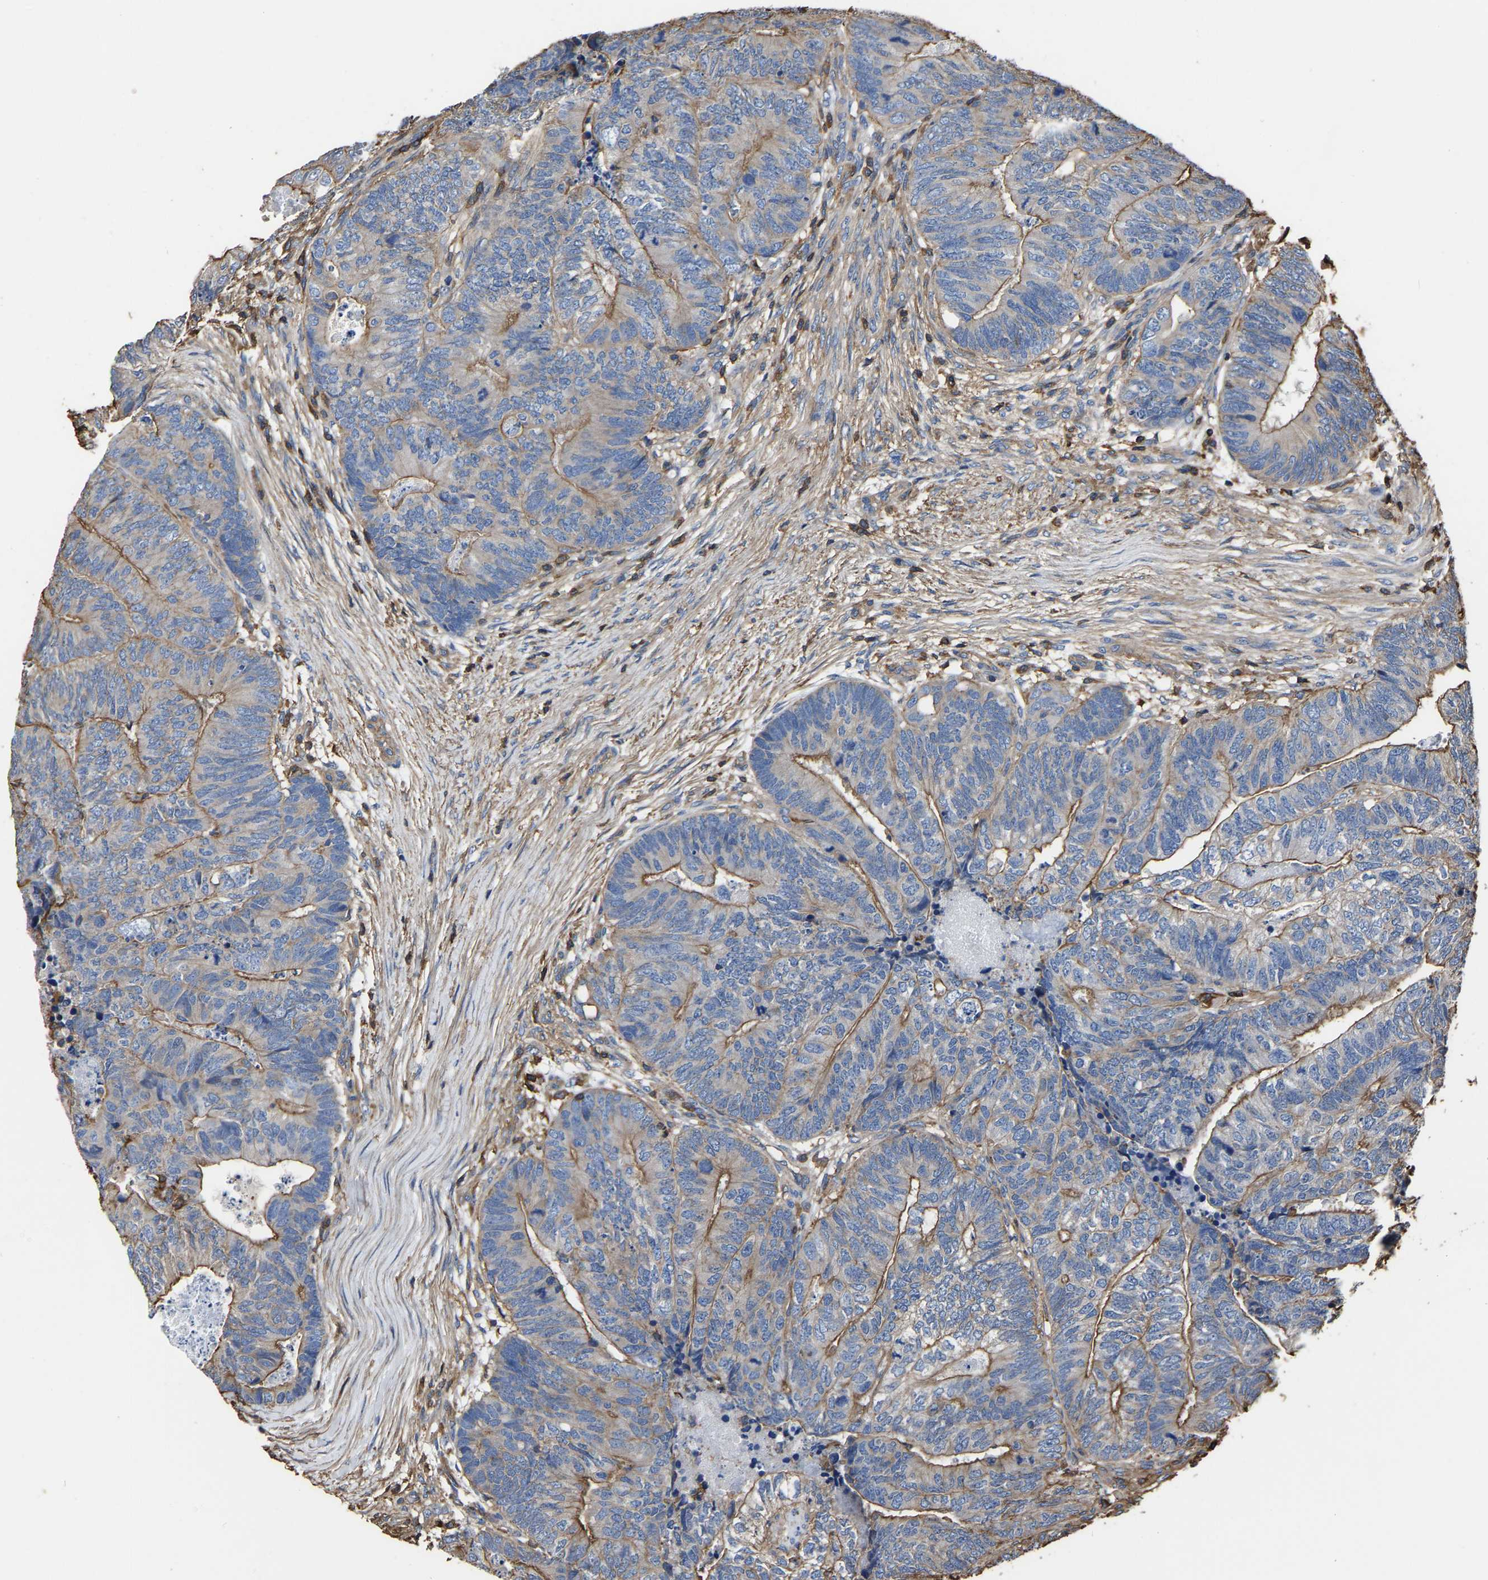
{"staining": {"intensity": "moderate", "quantity": "25%-75%", "location": "cytoplasmic/membranous"}, "tissue": "colorectal cancer", "cell_type": "Tumor cells", "image_type": "cancer", "snomed": [{"axis": "morphology", "description": "Adenocarcinoma, NOS"}, {"axis": "topography", "description": "Colon"}], "caption": "About 25%-75% of tumor cells in colorectal adenocarcinoma reveal moderate cytoplasmic/membranous protein positivity as visualized by brown immunohistochemical staining.", "gene": "ARMT1", "patient": {"sex": "female", "age": 67}}